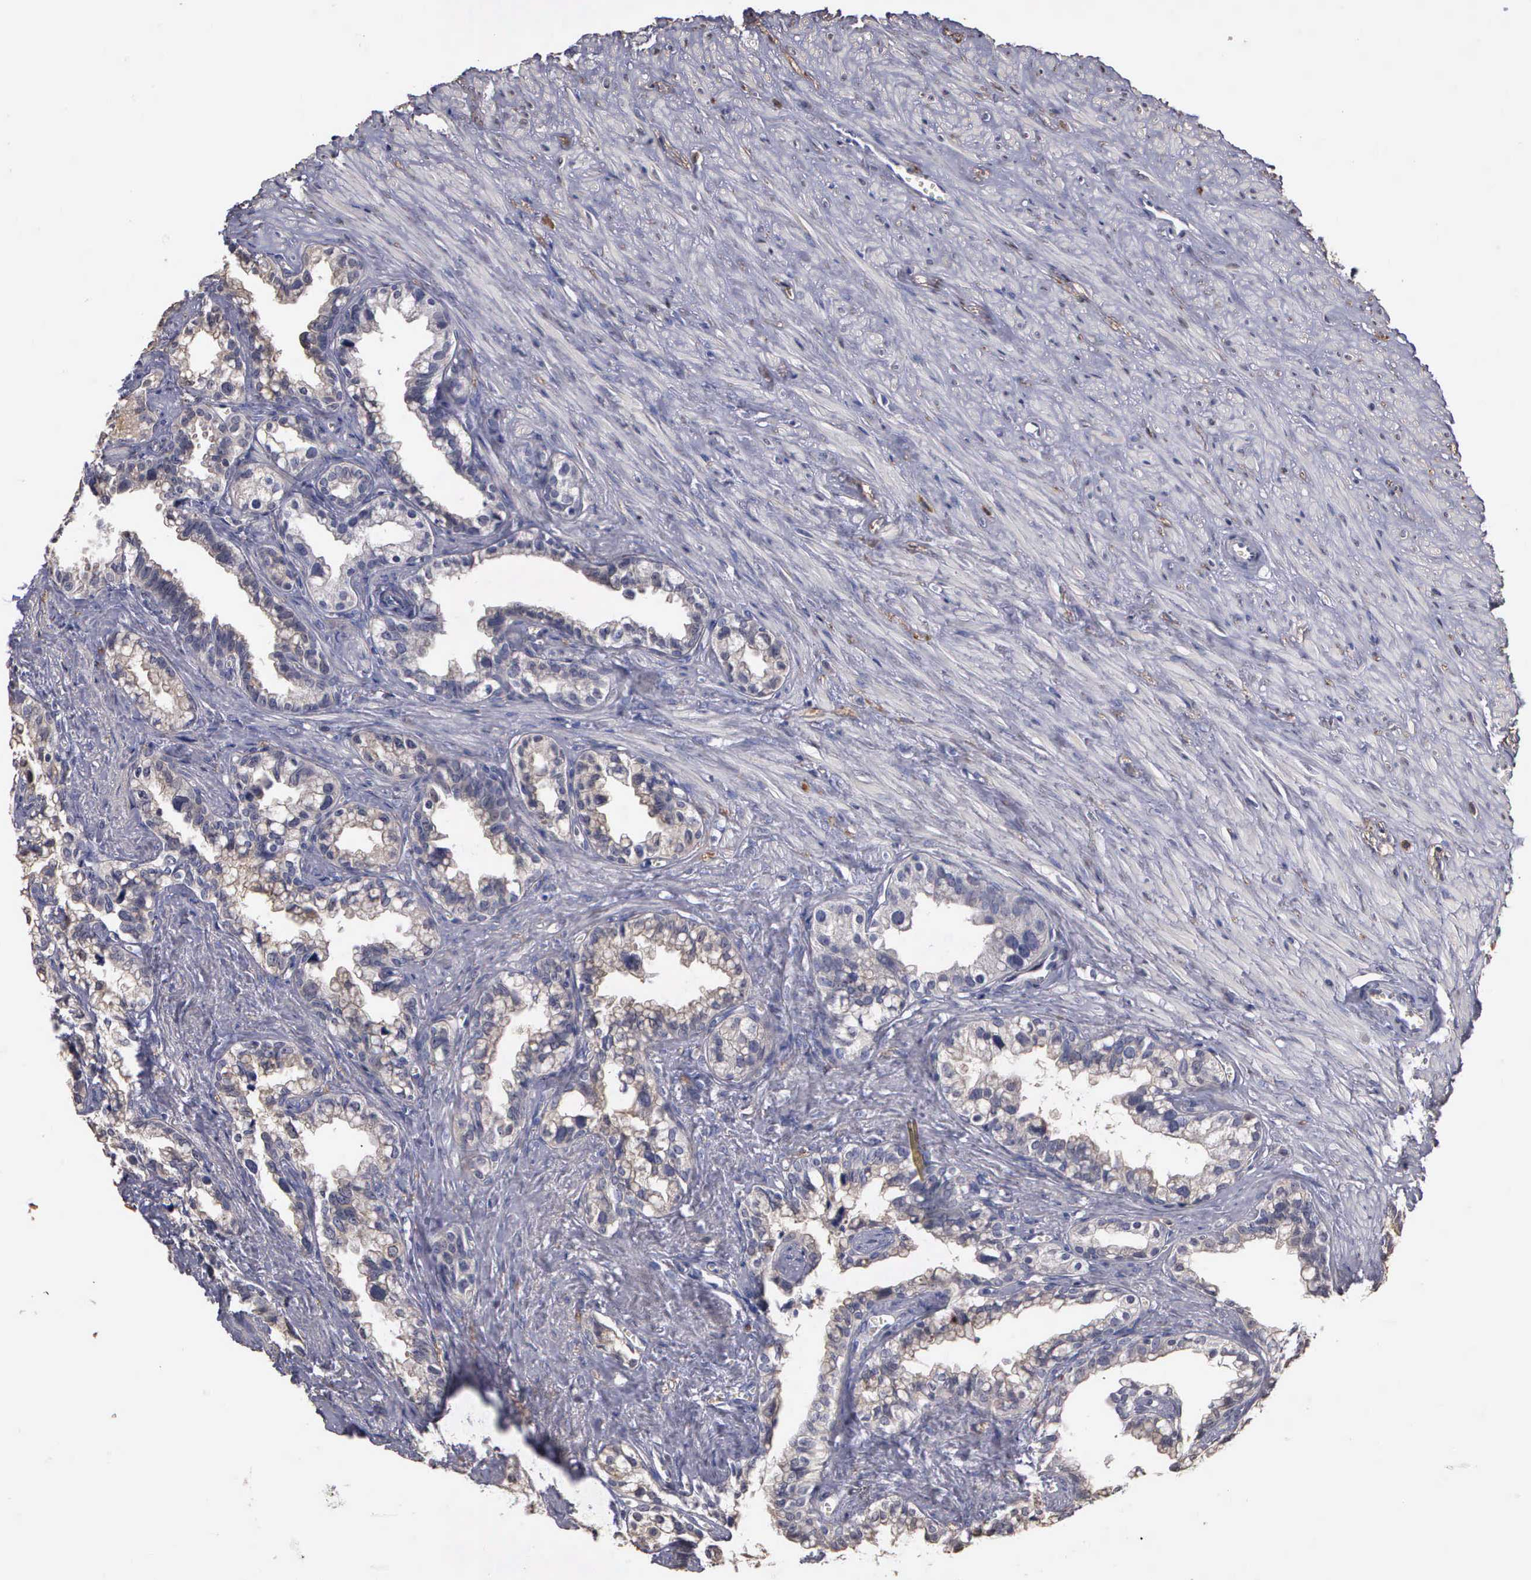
{"staining": {"intensity": "negative", "quantity": "none", "location": "none"}, "tissue": "seminal vesicle", "cell_type": "Glandular cells", "image_type": "normal", "snomed": [{"axis": "morphology", "description": "Normal tissue, NOS"}, {"axis": "topography", "description": "Seminal veicle"}], "caption": "This is a image of IHC staining of normal seminal vesicle, which shows no expression in glandular cells.", "gene": "ENO3", "patient": {"sex": "male", "age": 60}}